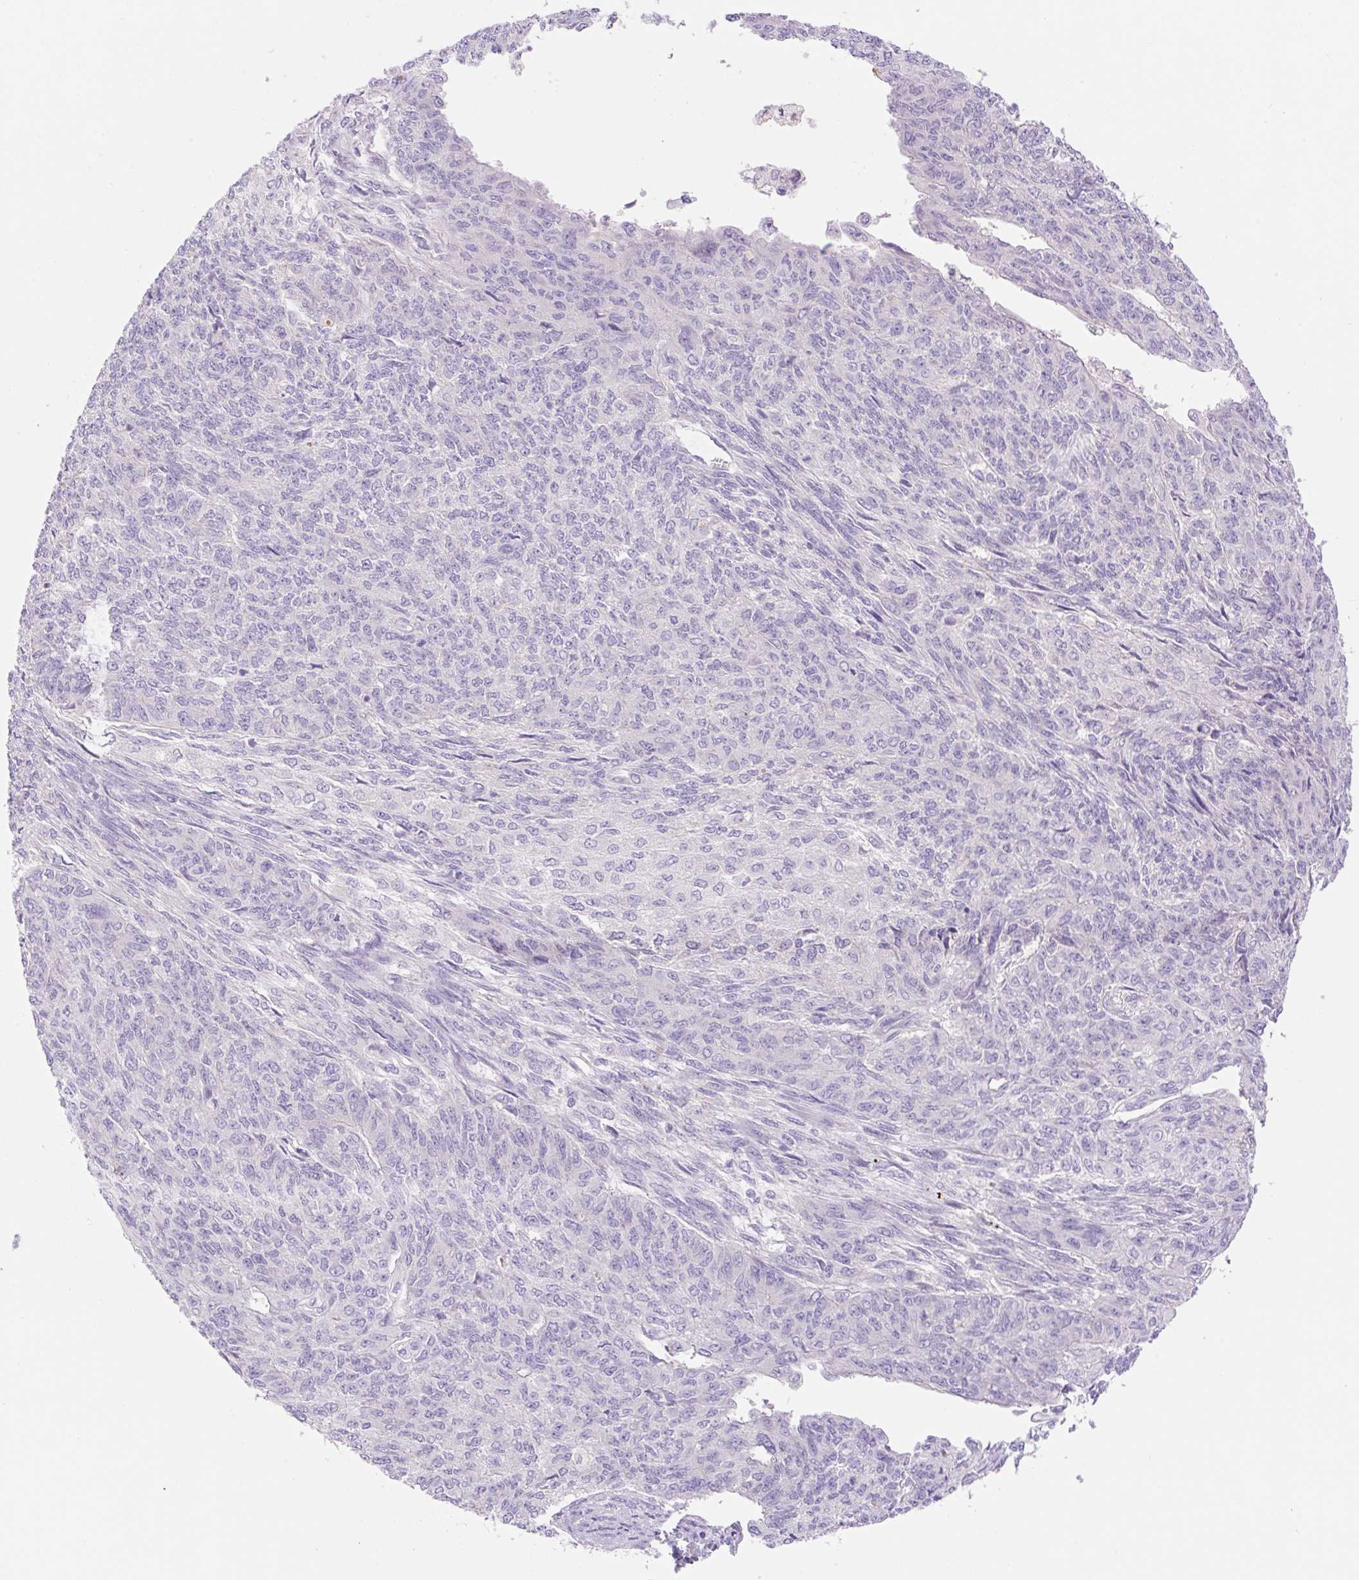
{"staining": {"intensity": "negative", "quantity": "none", "location": "none"}, "tissue": "endometrial cancer", "cell_type": "Tumor cells", "image_type": "cancer", "snomed": [{"axis": "morphology", "description": "Adenocarcinoma, NOS"}, {"axis": "topography", "description": "Endometrium"}], "caption": "Endometrial adenocarcinoma was stained to show a protein in brown. There is no significant positivity in tumor cells.", "gene": "DENND5A", "patient": {"sex": "female", "age": 32}}